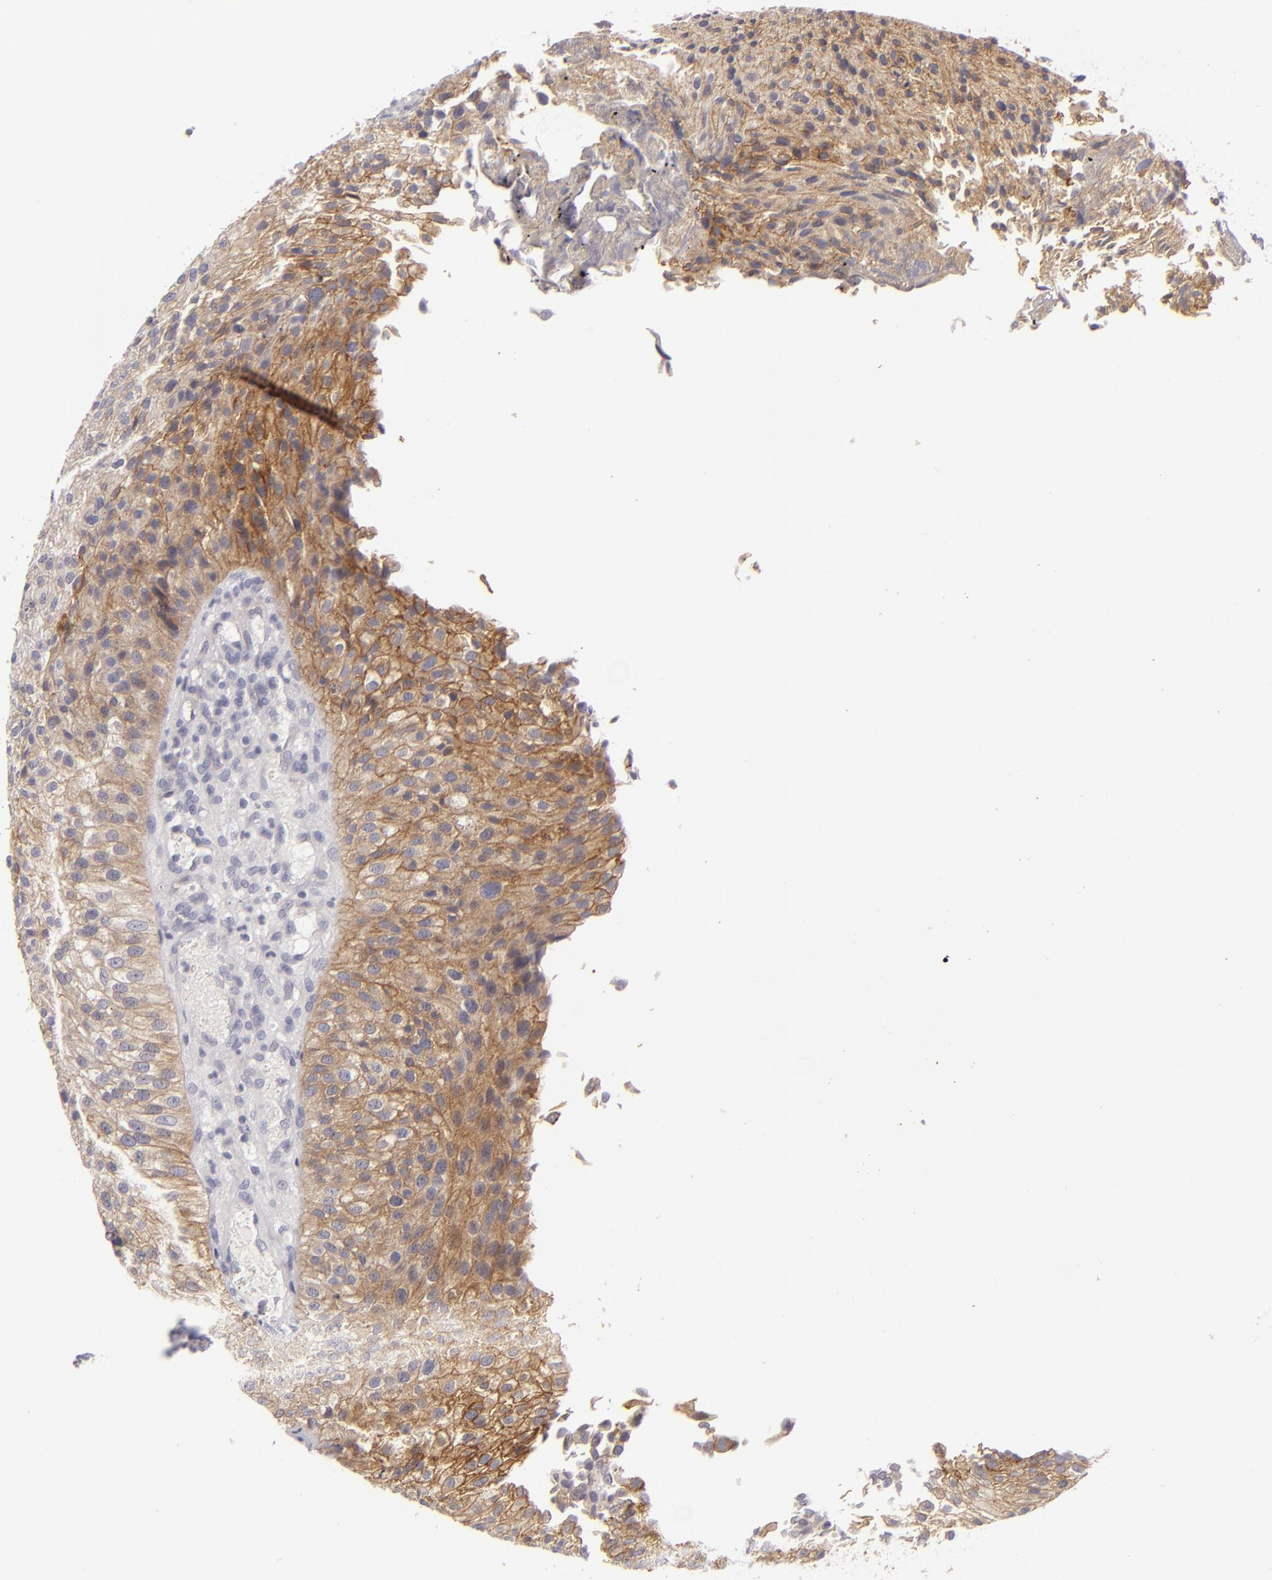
{"staining": {"intensity": "moderate", "quantity": ">75%", "location": "cytoplasmic/membranous"}, "tissue": "urothelial cancer", "cell_type": "Tumor cells", "image_type": "cancer", "snomed": [{"axis": "morphology", "description": "Urothelial carcinoma, Low grade"}, {"axis": "topography", "description": "Urinary bladder"}], "caption": "Immunohistochemical staining of human urothelial cancer reveals medium levels of moderate cytoplasmic/membranous staining in approximately >75% of tumor cells.", "gene": "JUP", "patient": {"sex": "female", "age": 89}}